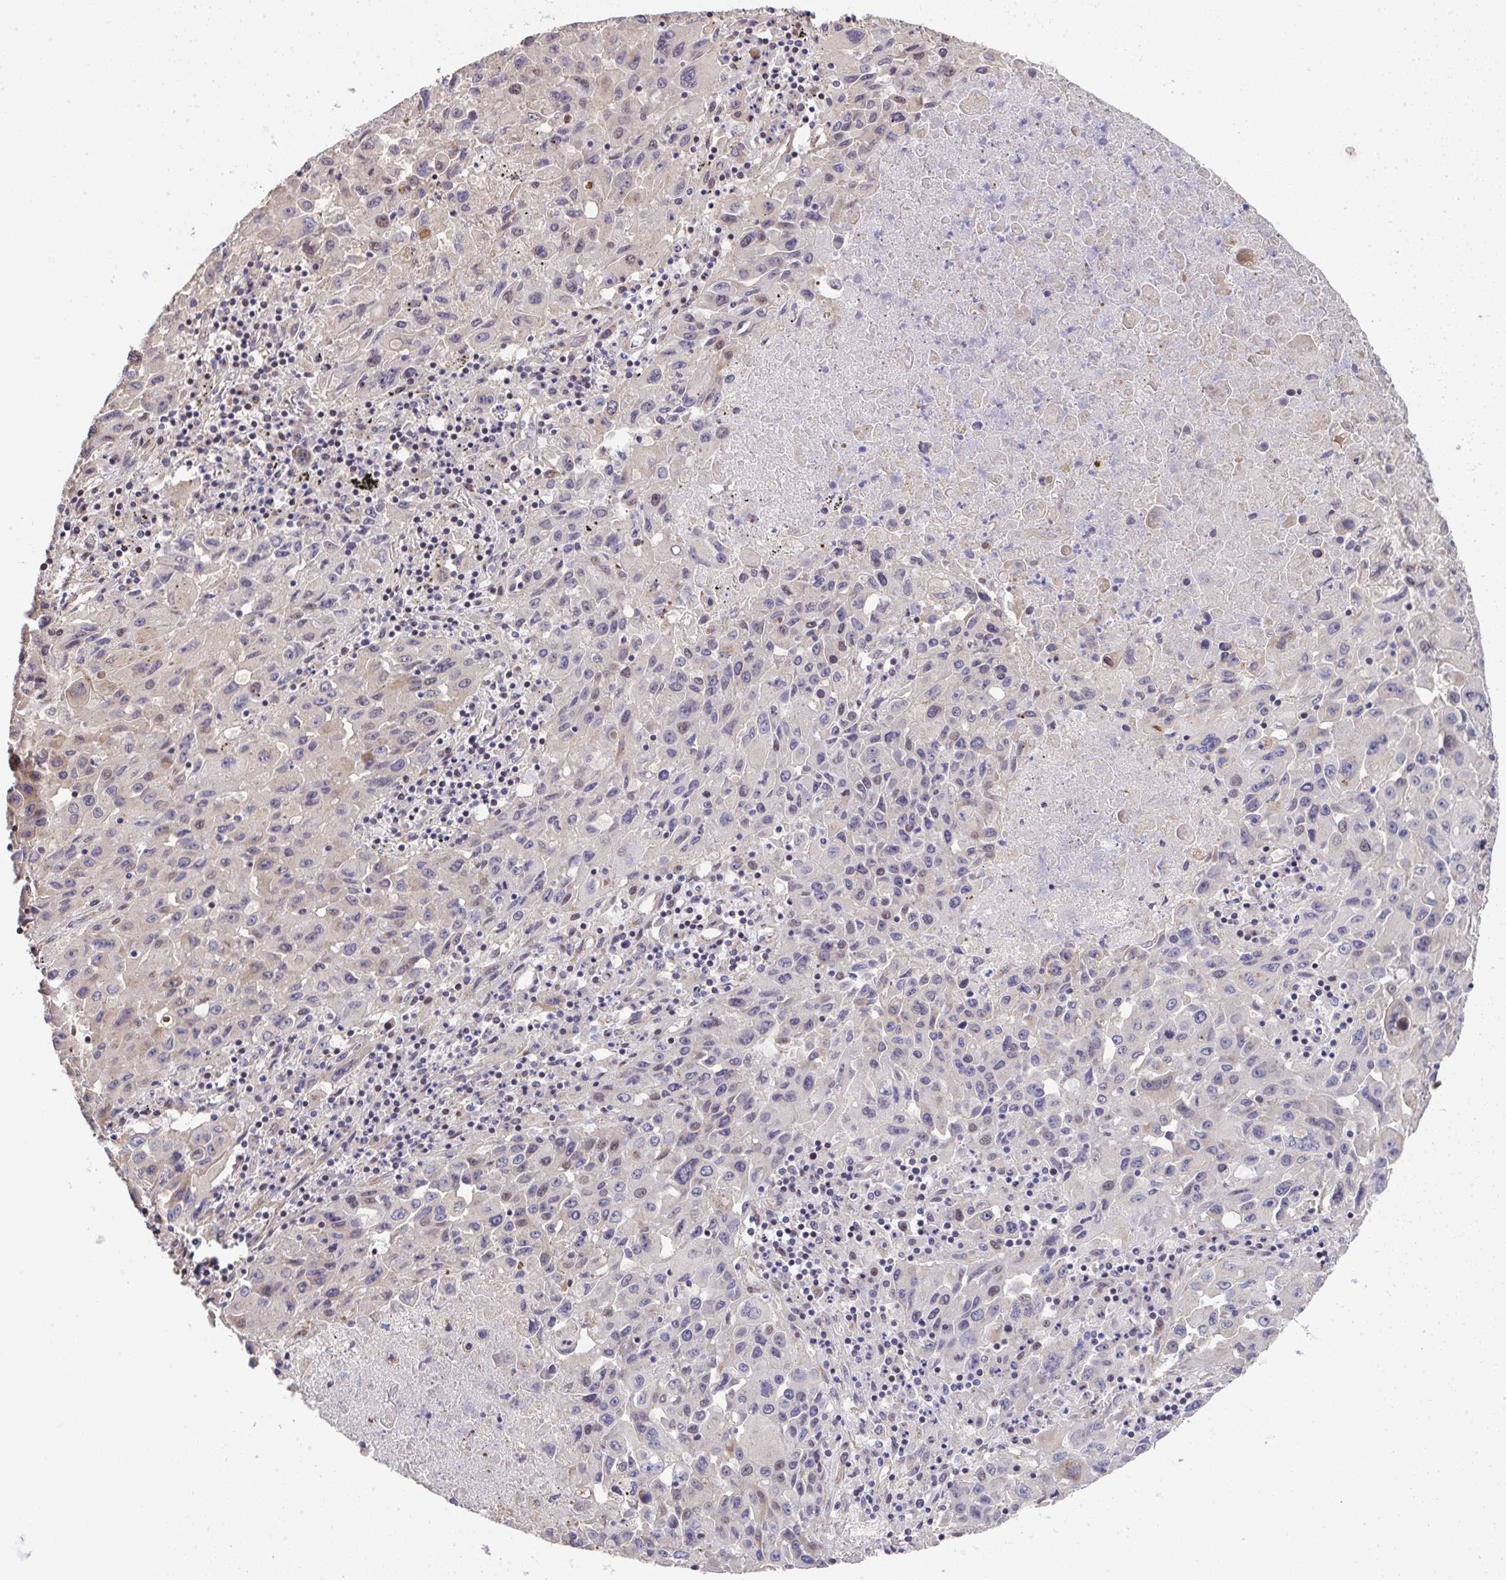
{"staining": {"intensity": "negative", "quantity": "none", "location": "none"}, "tissue": "lung cancer", "cell_type": "Tumor cells", "image_type": "cancer", "snomed": [{"axis": "morphology", "description": "Squamous cell carcinoma, NOS"}, {"axis": "topography", "description": "Lung"}], "caption": "High magnification brightfield microscopy of squamous cell carcinoma (lung) stained with DAB (brown) and counterstained with hematoxylin (blue): tumor cells show no significant staining. Nuclei are stained in blue.", "gene": "RUNDC3B", "patient": {"sex": "male", "age": 63}}